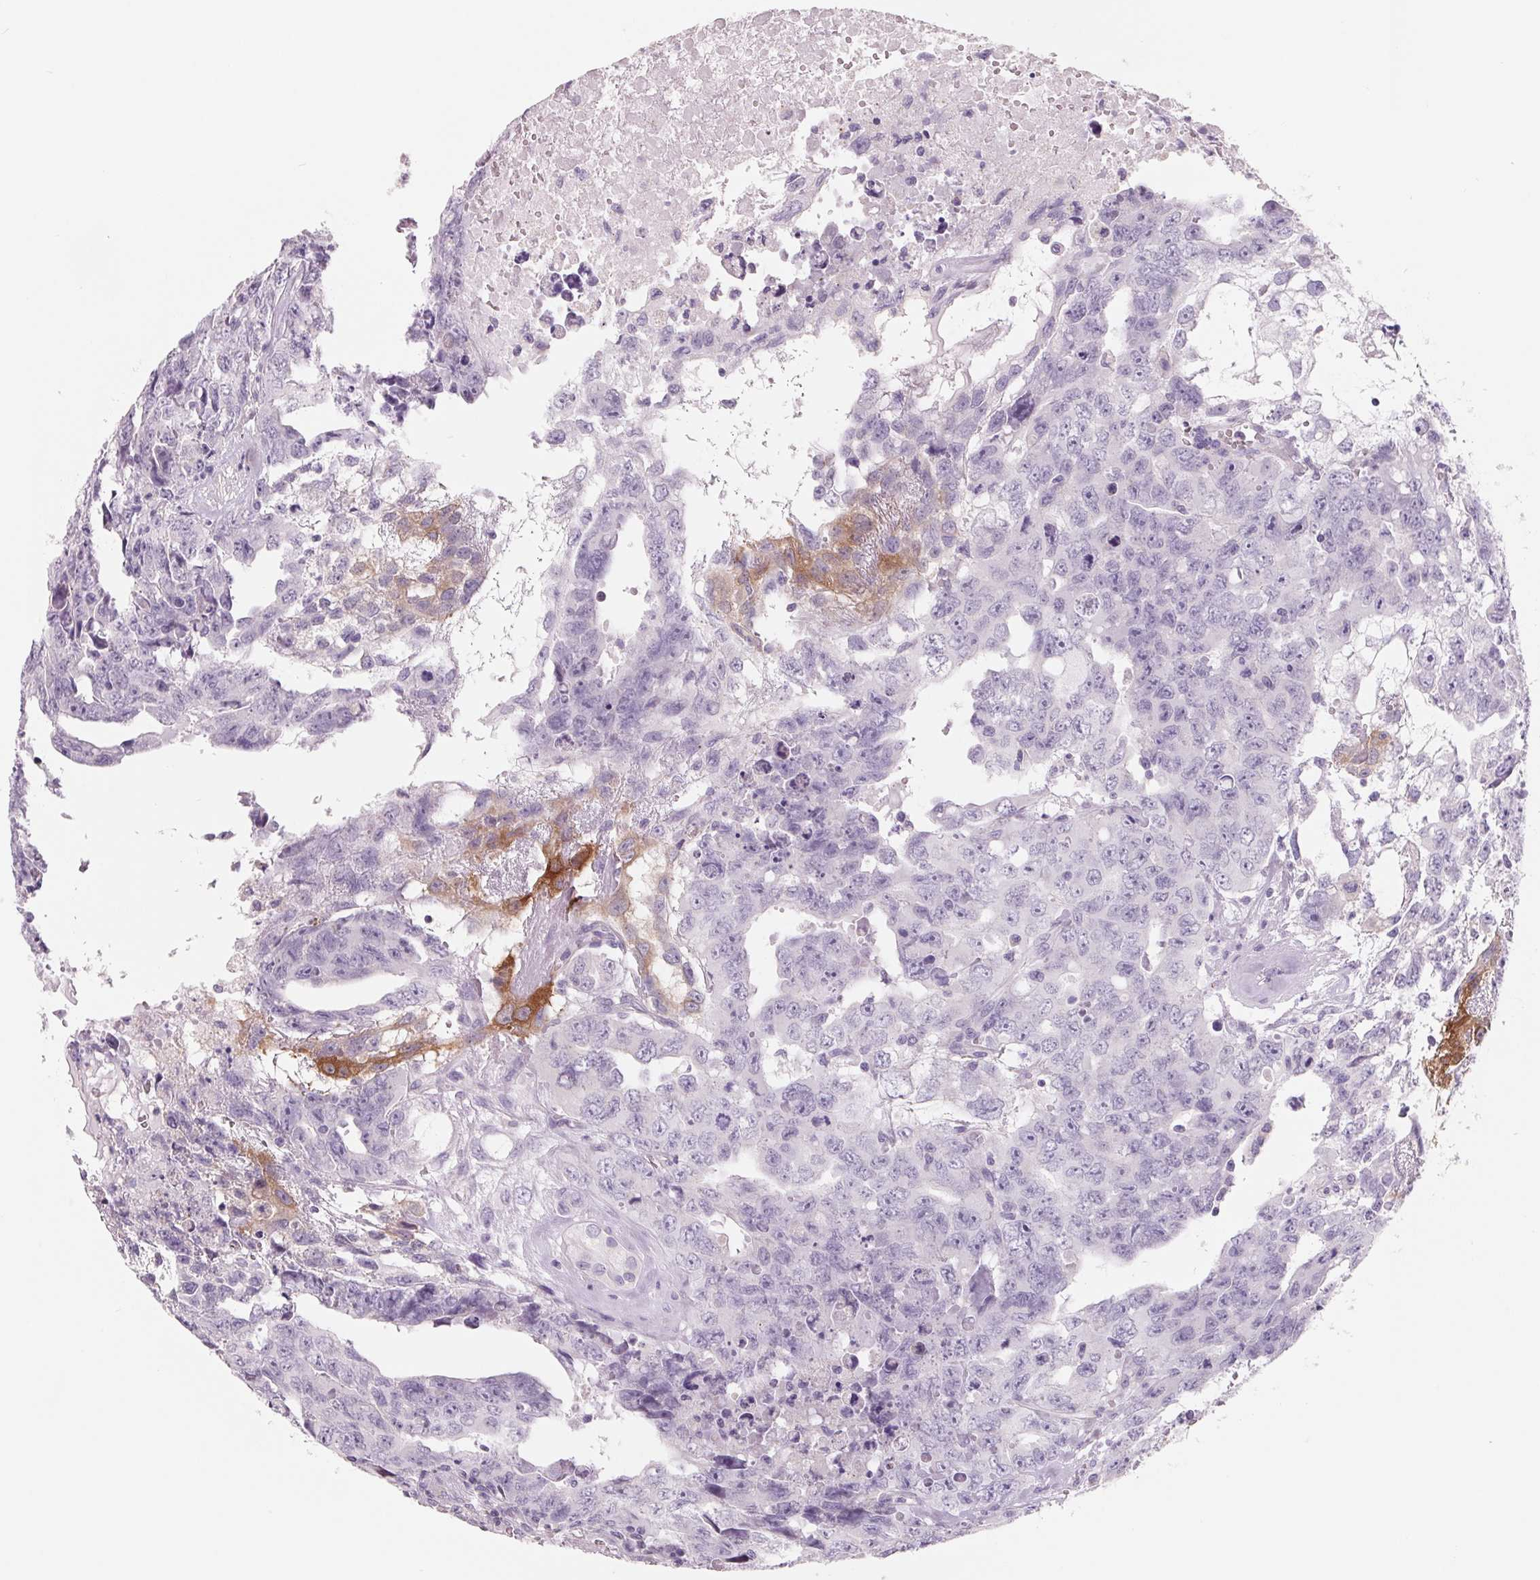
{"staining": {"intensity": "negative", "quantity": "none", "location": "none"}, "tissue": "testis cancer", "cell_type": "Tumor cells", "image_type": "cancer", "snomed": [{"axis": "morphology", "description": "Carcinoma, Embryonal, NOS"}, {"axis": "topography", "description": "Testis"}], "caption": "Tumor cells show no significant protein positivity in testis embryonal carcinoma.", "gene": "FTCD", "patient": {"sex": "male", "age": 24}}